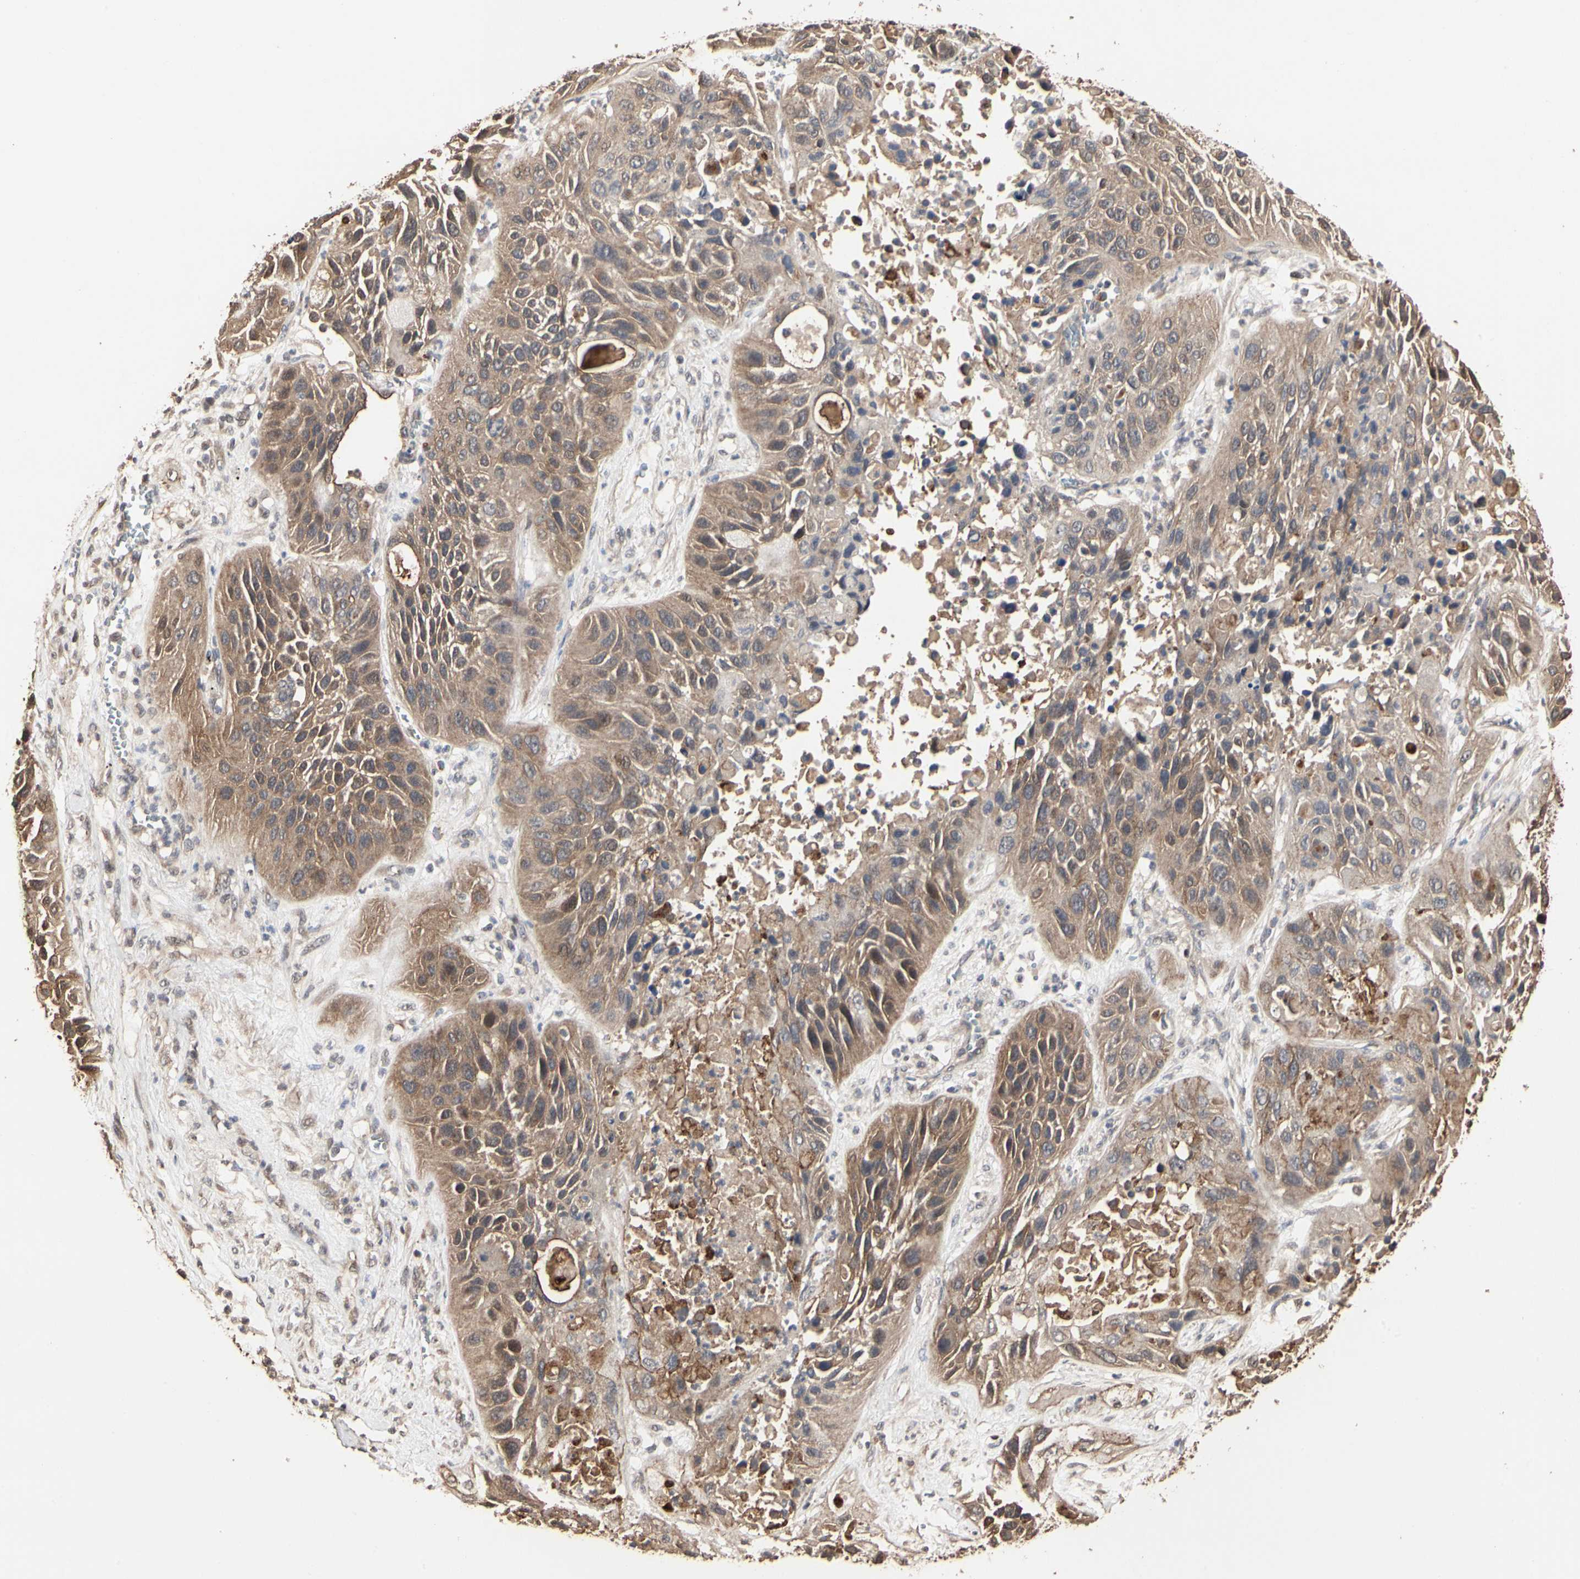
{"staining": {"intensity": "moderate", "quantity": ">75%", "location": "cytoplasmic/membranous"}, "tissue": "lung cancer", "cell_type": "Tumor cells", "image_type": "cancer", "snomed": [{"axis": "morphology", "description": "Squamous cell carcinoma, NOS"}, {"axis": "topography", "description": "Lung"}], "caption": "This histopathology image reveals immunohistochemistry staining of squamous cell carcinoma (lung), with medium moderate cytoplasmic/membranous expression in about >75% of tumor cells.", "gene": "TAOK1", "patient": {"sex": "female", "age": 76}}